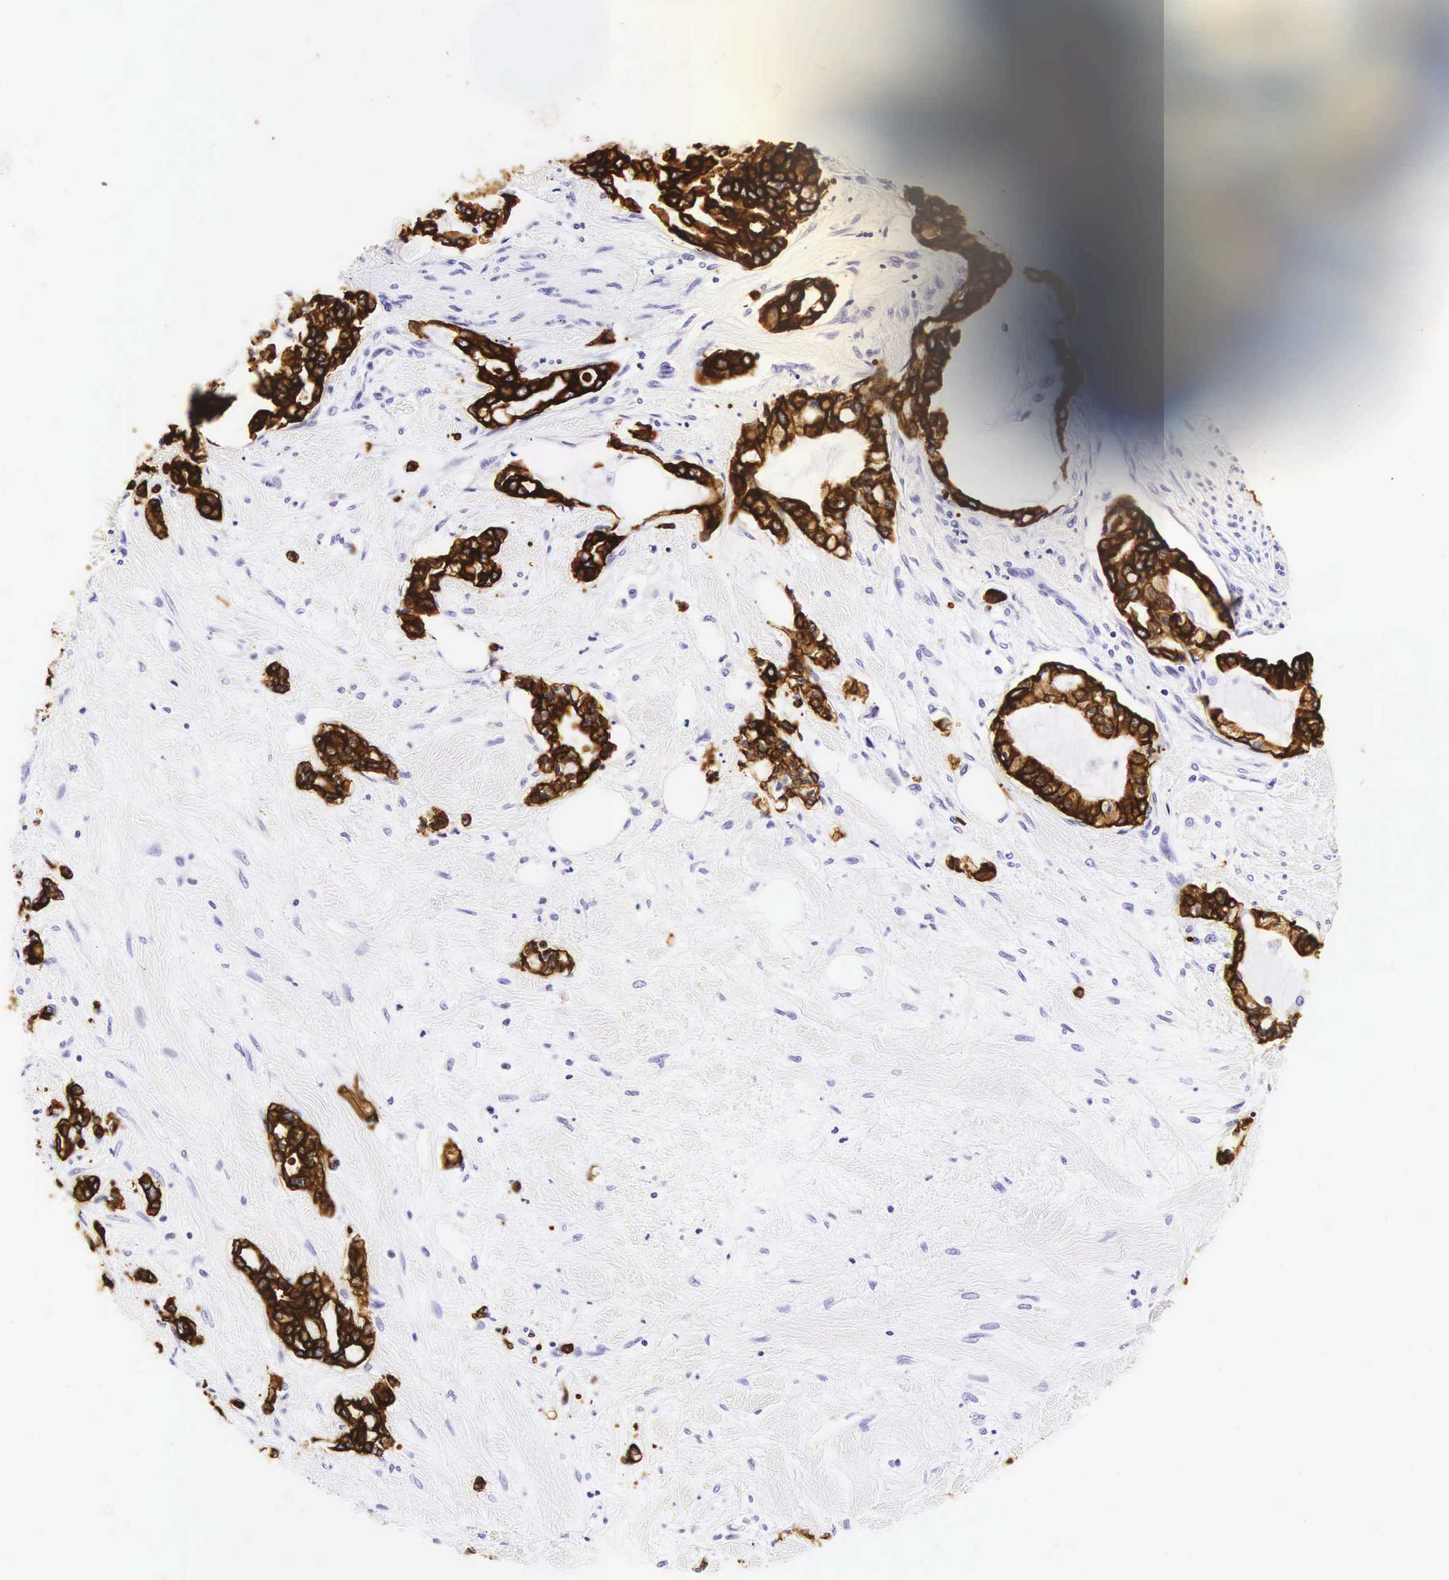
{"staining": {"intensity": "strong", "quantity": ">75%", "location": "cytoplasmic/membranous"}, "tissue": "pancreatic cancer", "cell_type": "Tumor cells", "image_type": "cancer", "snomed": [{"axis": "morphology", "description": "Adenocarcinoma, NOS"}, {"axis": "topography", "description": "Pancreas"}], "caption": "A brown stain shows strong cytoplasmic/membranous positivity of a protein in human pancreatic cancer tumor cells.", "gene": "KRT18", "patient": {"sex": "female", "age": 70}}